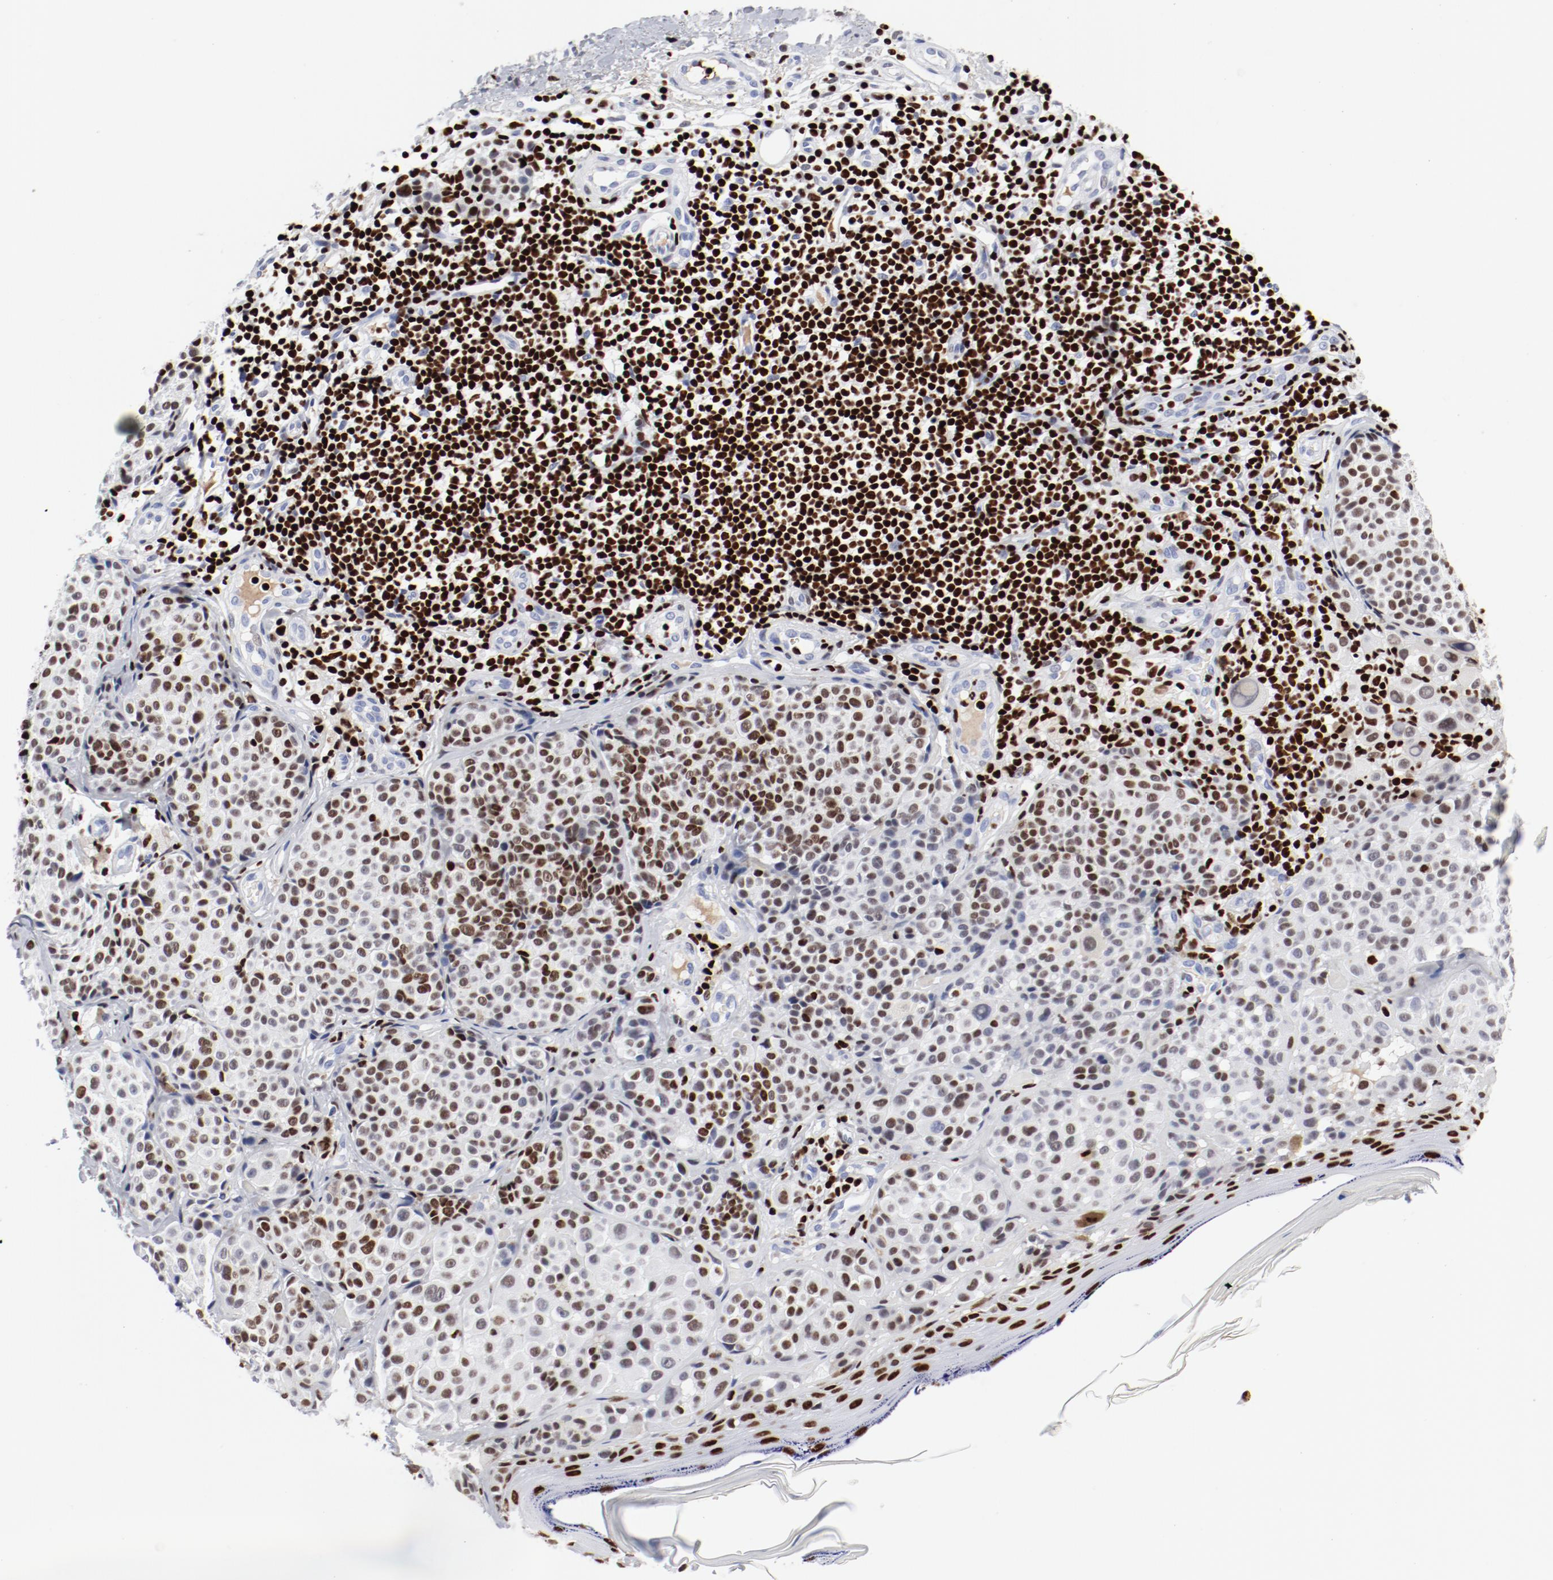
{"staining": {"intensity": "moderate", "quantity": ">75%", "location": "nuclear"}, "tissue": "melanoma", "cell_type": "Tumor cells", "image_type": "cancer", "snomed": [{"axis": "morphology", "description": "Malignant melanoma, NOS"}, {"axis": "topography", "description": "Skin"}], "caption": "Malignant melanoma stained with a protein marker reveals moderate staining in tumor cells.", "gene": "SMARCC2", "patient": {"sex": "female", "age": 75}}